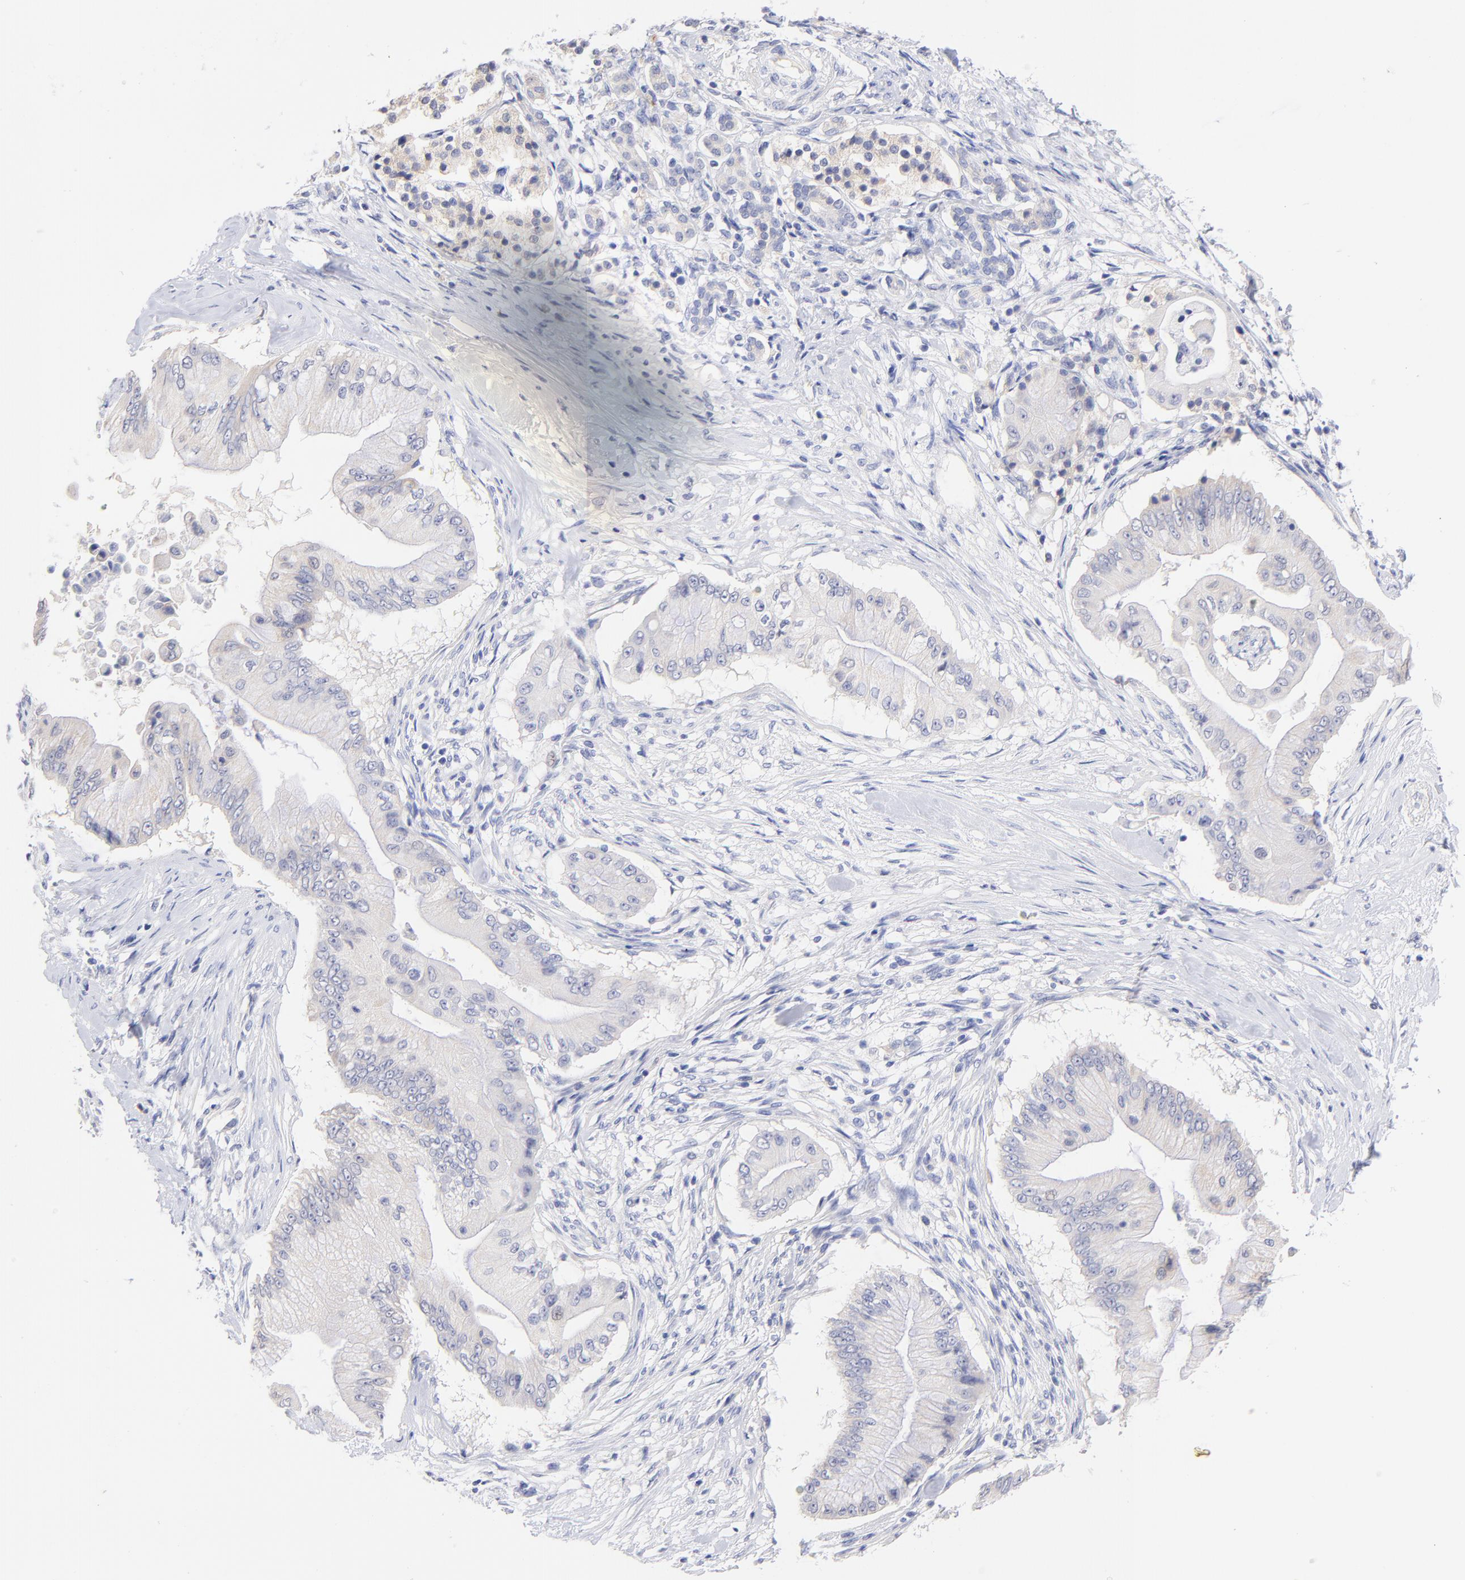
{"staining": {"intensity": "negative", "quantity": "none", "location": "none"}, "tissue": "pancreatic cancer", "cell_type": "Tumor cells", "image_type": "cancer", "snomed": [{"axis": "morphology", "description": "Adenocarcinoma, NOS"}, {"axis": "topography", "description": "Pancreas"}], "caption": "DAB immunohistochemical staining of human pancreatic cancer exhibits no significant staining in tumor cells.", "gene": "CFAP57", "patient": {"sex": "male", "age": 62}}